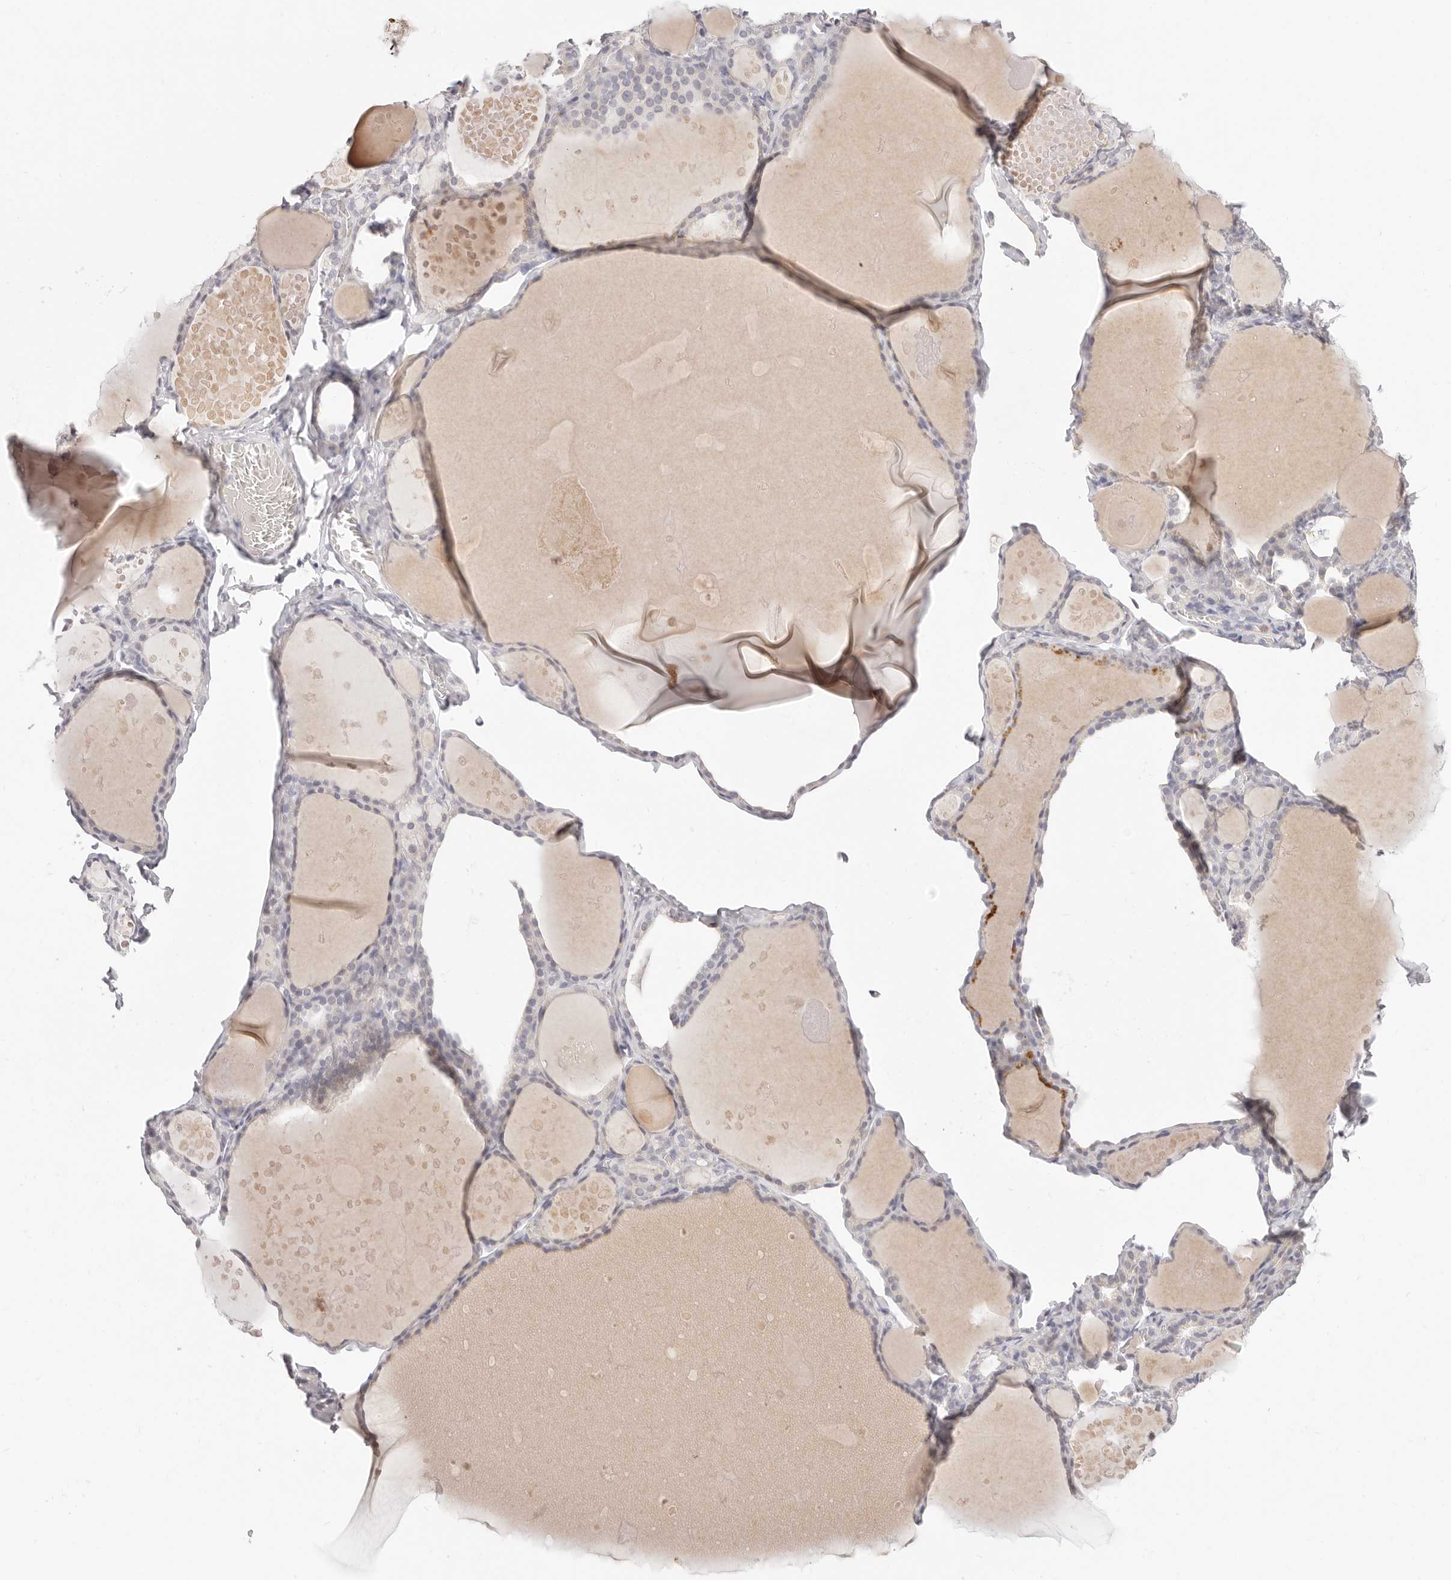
{"staining": {"intensity": "weak", "quantity": "<25%", "location": "cytoplasmic/membranous,nuclear"}, "tissue": "thyroid gland", "cell_type": "Glandular cells", "image_type": "normal", "snomed": [{"axis": "morphology", "description": "Normal tissue, NOS"}, {"axis": "topography", "description": "Thyroid gland"}], "caption": "Protein analysis of unremarkable thyroid gland displays no significant expression in glandular cells.", "gene": "ASCL1", "patient": {"sex": "male", "age": 56}}